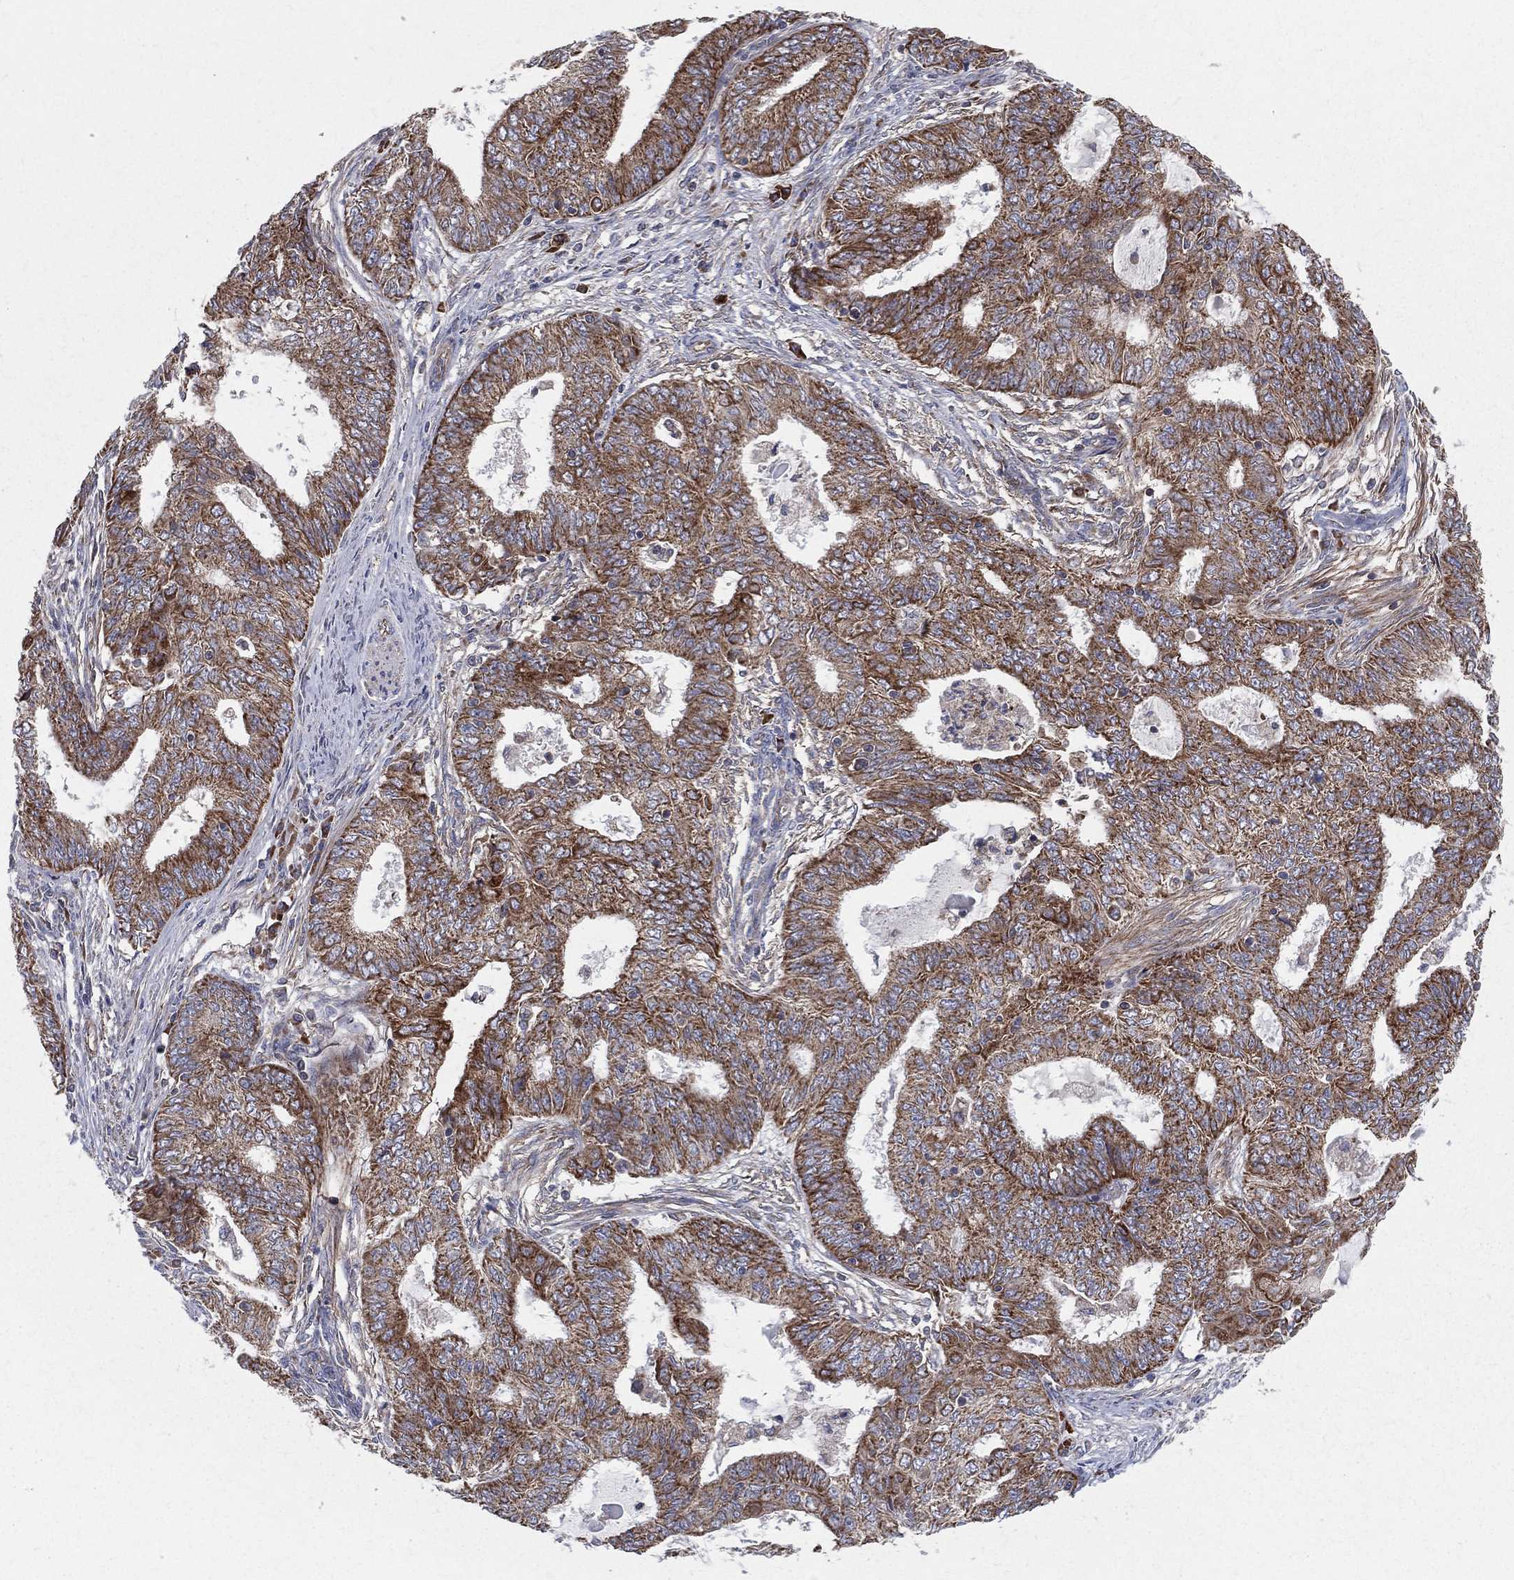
{"staining": {"intensity": "strong", "quantity": "<25%", "location": "cytoplasmic/membranous"}, "tissue": "endometrial cancer", "cell_type": "Tumor cells", "image_type": "cancer", "snomed": [{"axis": "morphology", "description": "Adenocarcinoma, NOS"}, {"axis": "topography", "description": "Endometrium"}], "caption": "IHC of adenocarcinoma (endometrial) shows medium levels of strong cytoplasmic/membranous staining in about <25% of tumor cells.", "gene": "MIX23", "patient": {"sex": "female", "age": 62}}